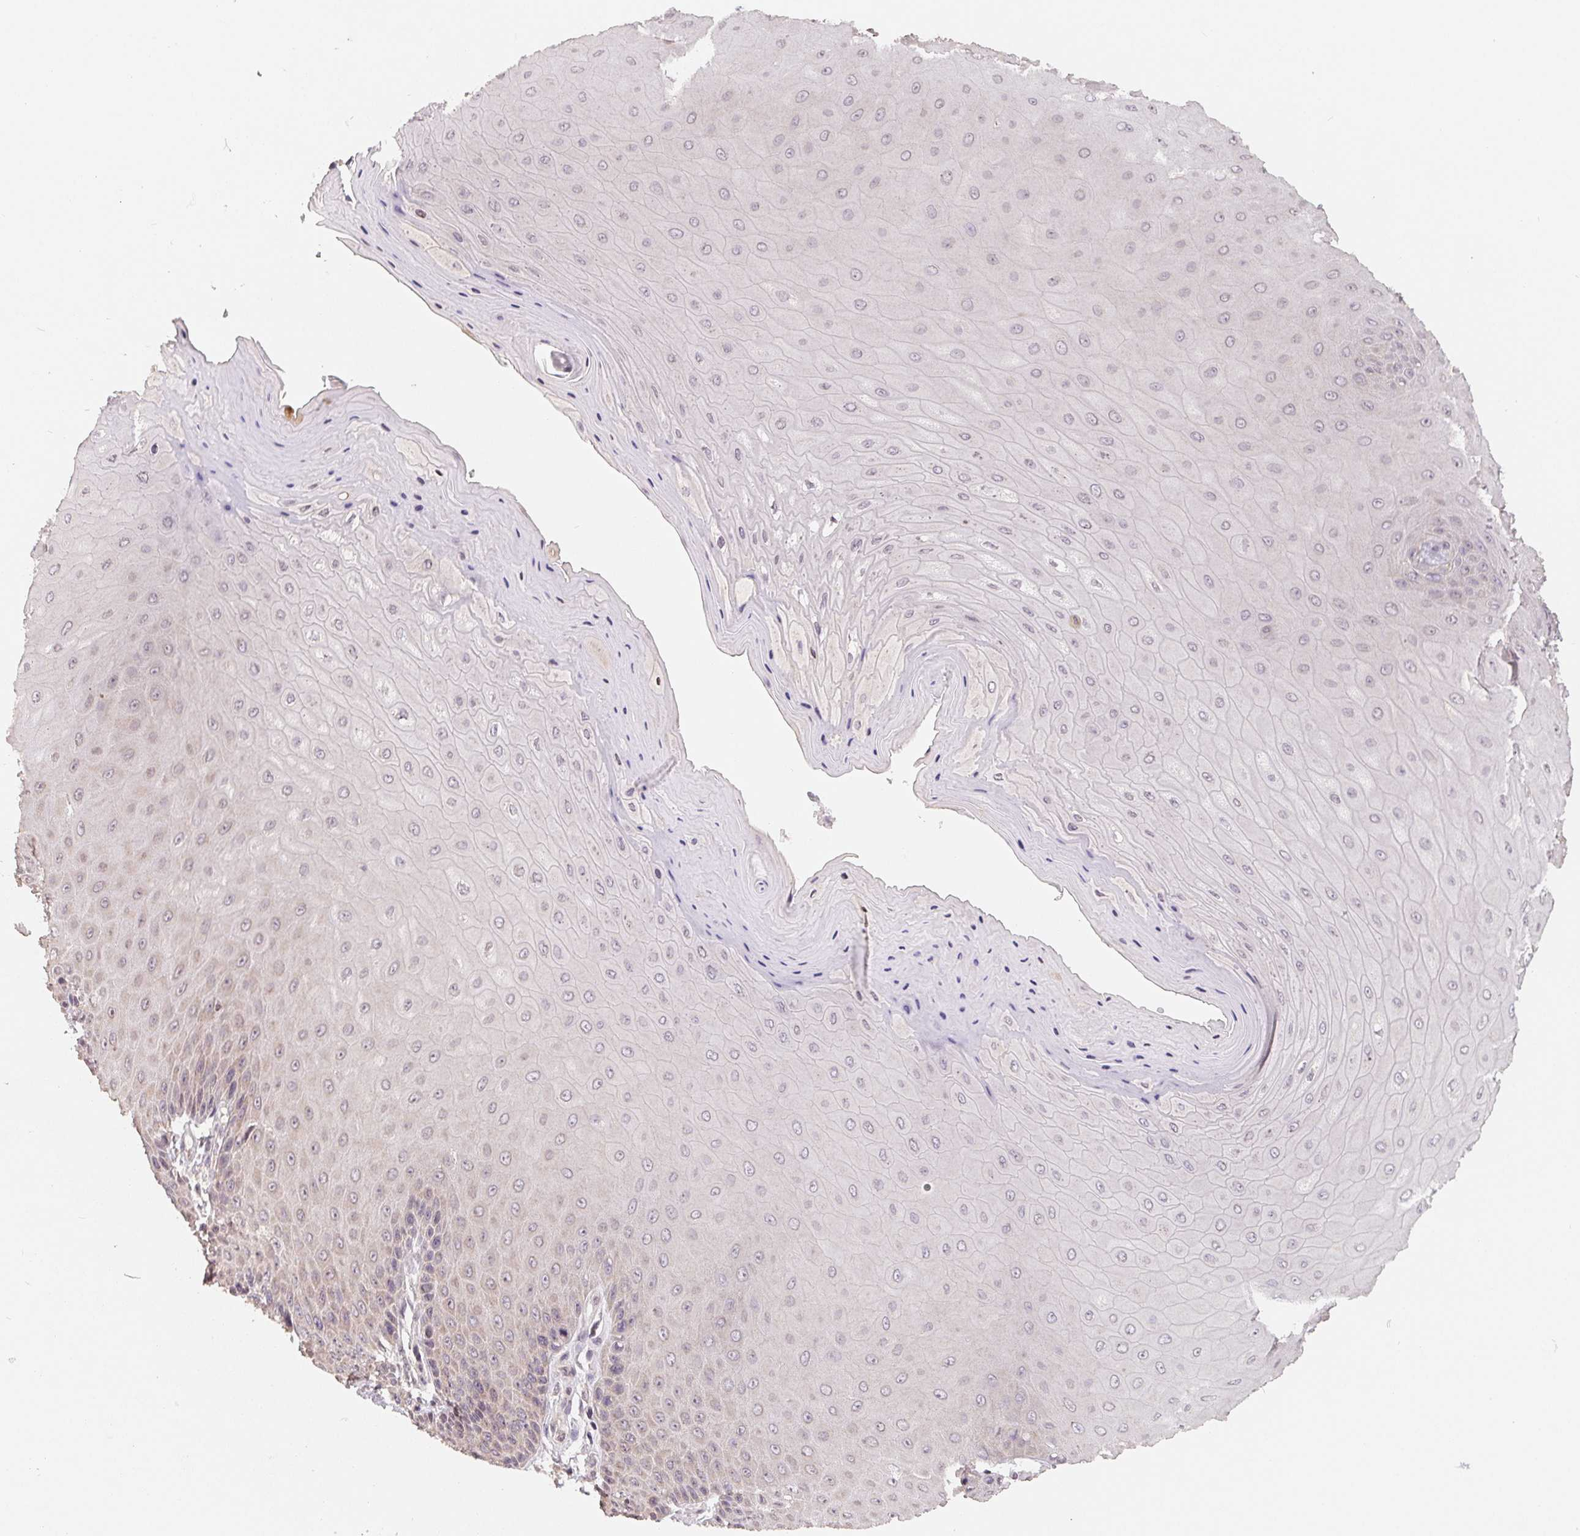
{"staining": {"intensity": "weak", "quantity": "25%-75%", "location": "nuclear"}, "tissue": "vagina", "cell_type": "Squamous epithelial cells", "image_type": "normal", "snomed": [{"axis": "morphology", "description": "Normal tissue, NOS"}, {"axis": "topography", "description": "Vagina"}], "caption": "Immunohistochemistry (IHC) of normal human vagina demonstrates low levels of weak nuclear positivity in about 25%-75% of squamous epithelial cells.", "gene": "HMGN3", "patient": {"sex": "female", "age": 83}}